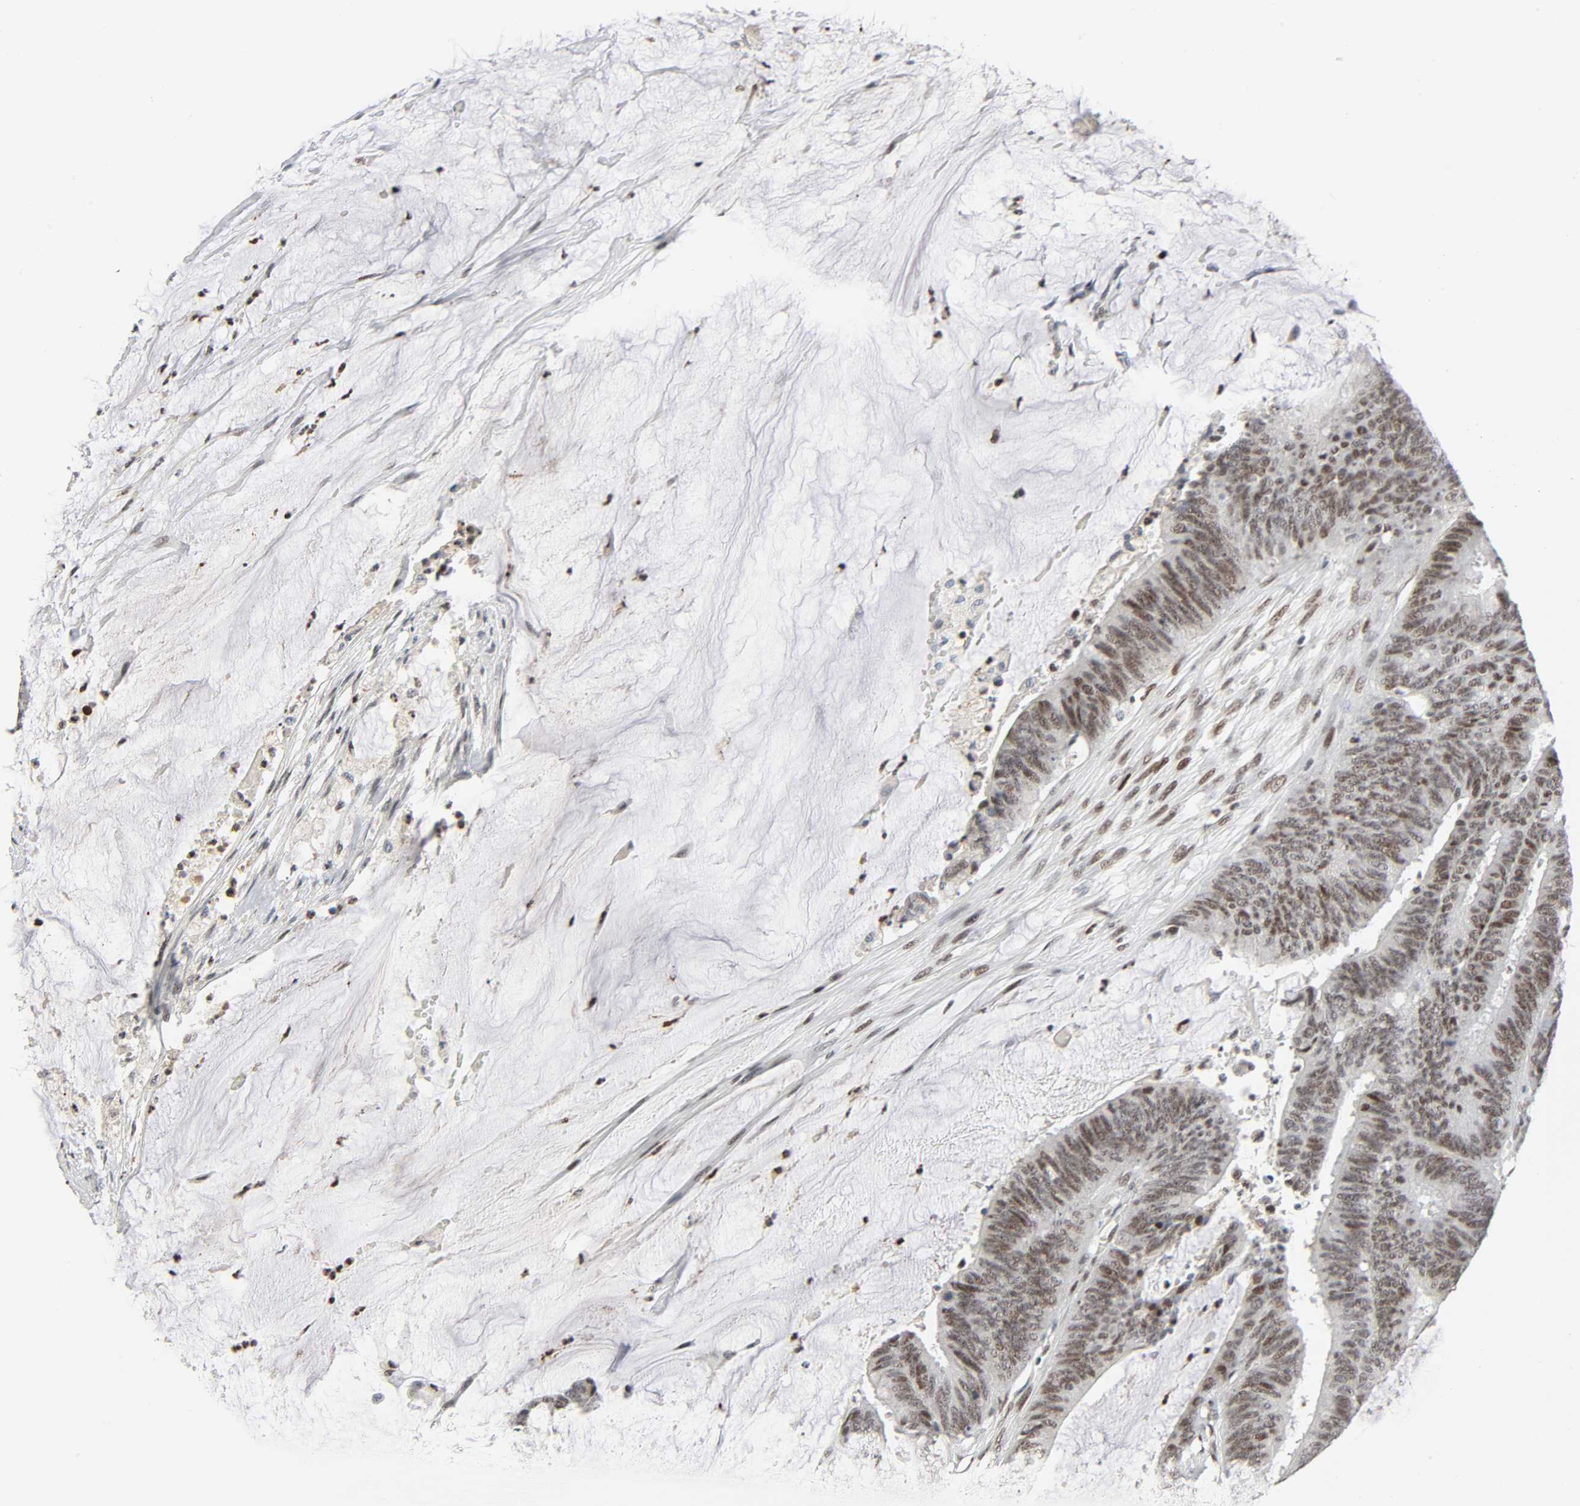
{"staining": {"intensity": "moderate", "quantity": ">75%", "location": "nuclear"}, "tissue": "colorectal cancer", "cell_type": "Tumor cells", "image_type": "cancer", "snomed": [{"axis": "morphology", "description": "Adenocarcinoma, NOS"}, {"axis": "topography", "description": "Rectum"}], "caption": "An image of colorectal adenocarcinoma stained for a protein shows moderate nuclear brown staining in tumor cells.", "gene": "CREBBP", "patient": {"sex": "female", "age": 66}}